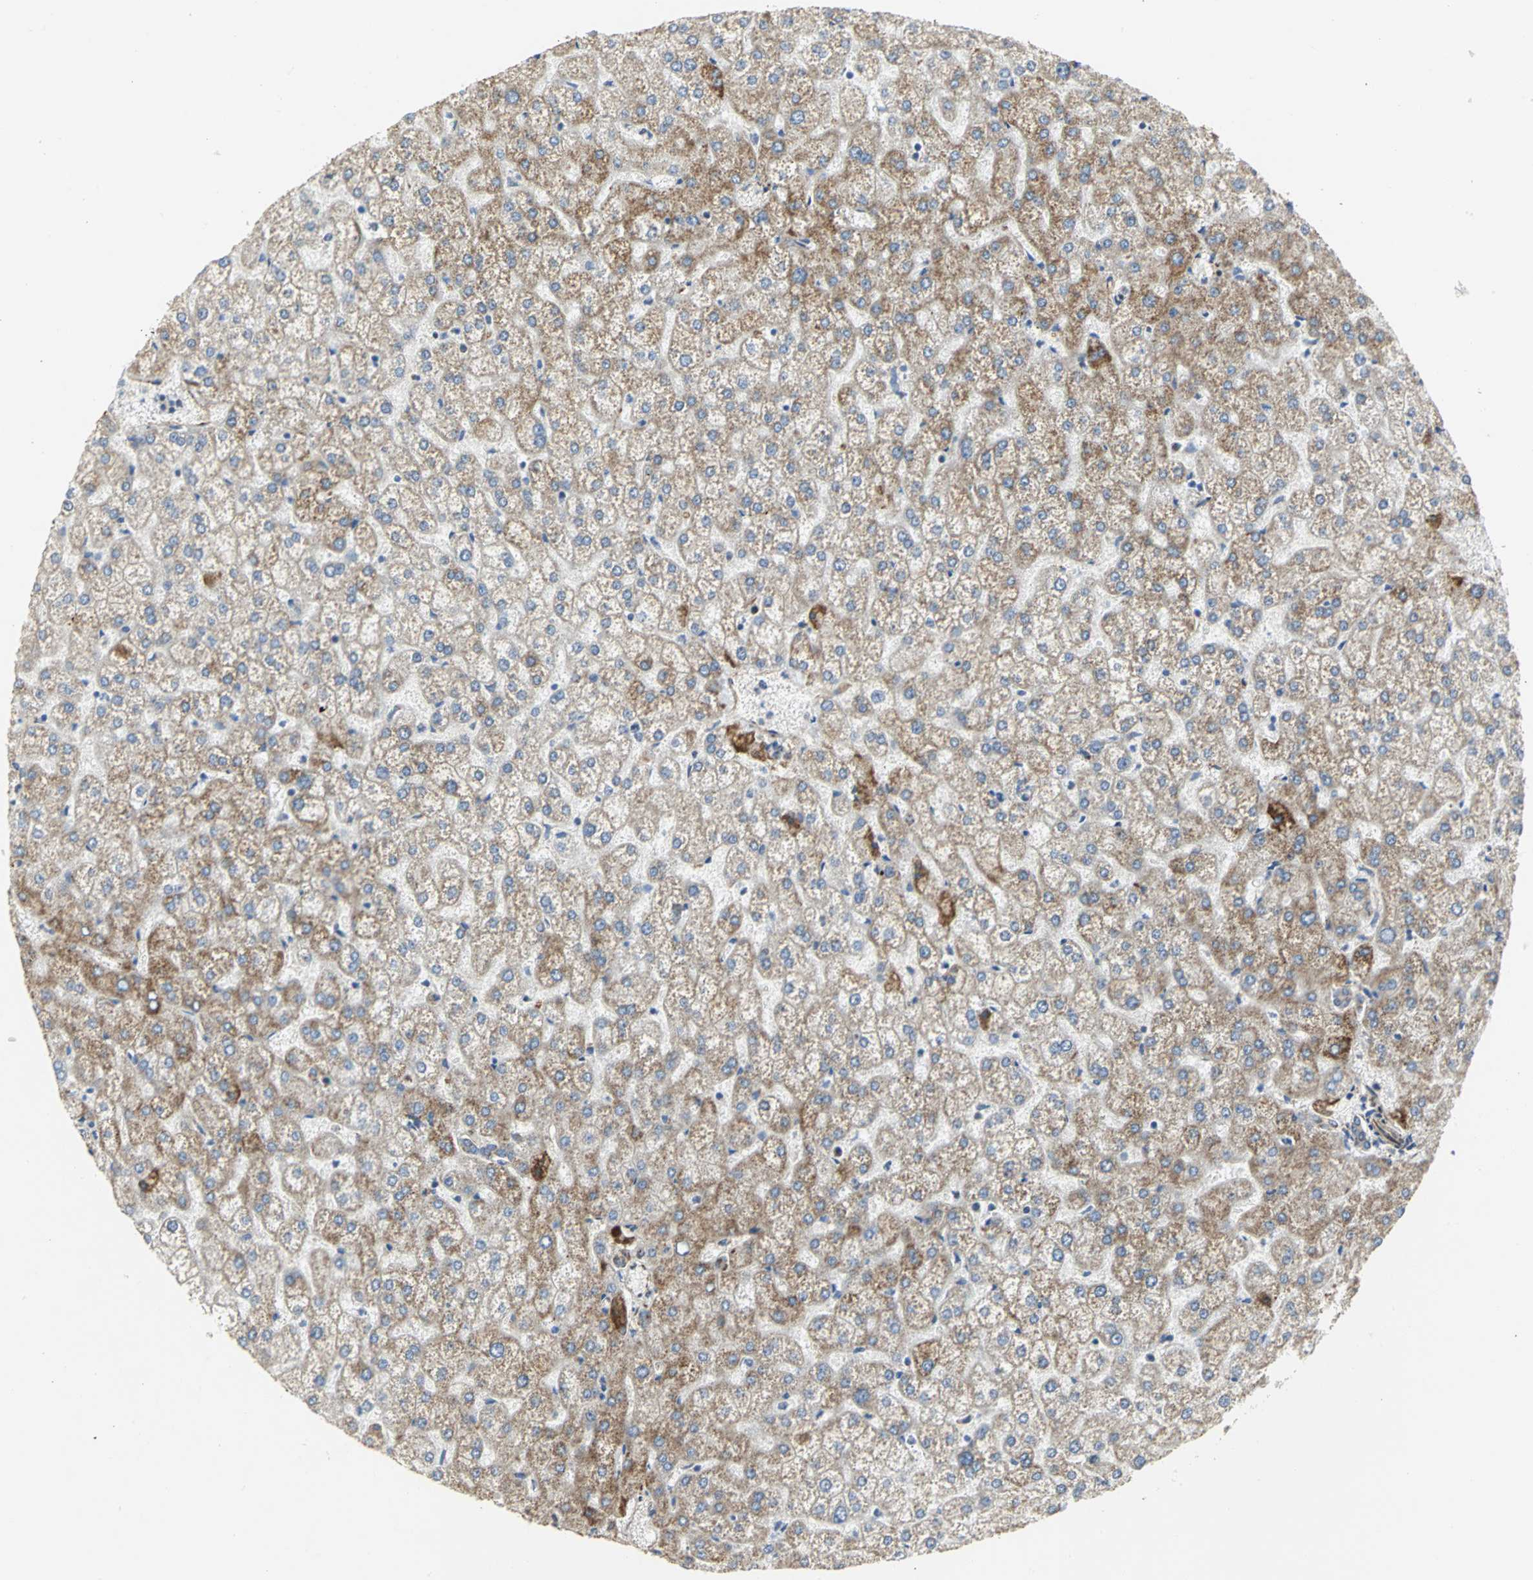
{"staining": {"intensity": "weak", "quantity": ">75%", "location": "cytoplasmic/membranous"}, "tissue": "liver", "cell_type": "Cholangiocytes", "image_type": "normal", "snomed": [{"axis": "morphology", "description": "Normal tissue, NOS"}, {"axis": "topography", "description": "Liver"}], "caption": "IHC photomicrograph of benign liver: human liver stained using IHC demonstrates low levels of weak protein expression localized specifically in the cytoplasmic/membranous of cholangiocytes, appearing as a cytoplasmic/membranous brown color.", "gene": "NDUFB5", "patient": {"sex": "female", "age": 32}}